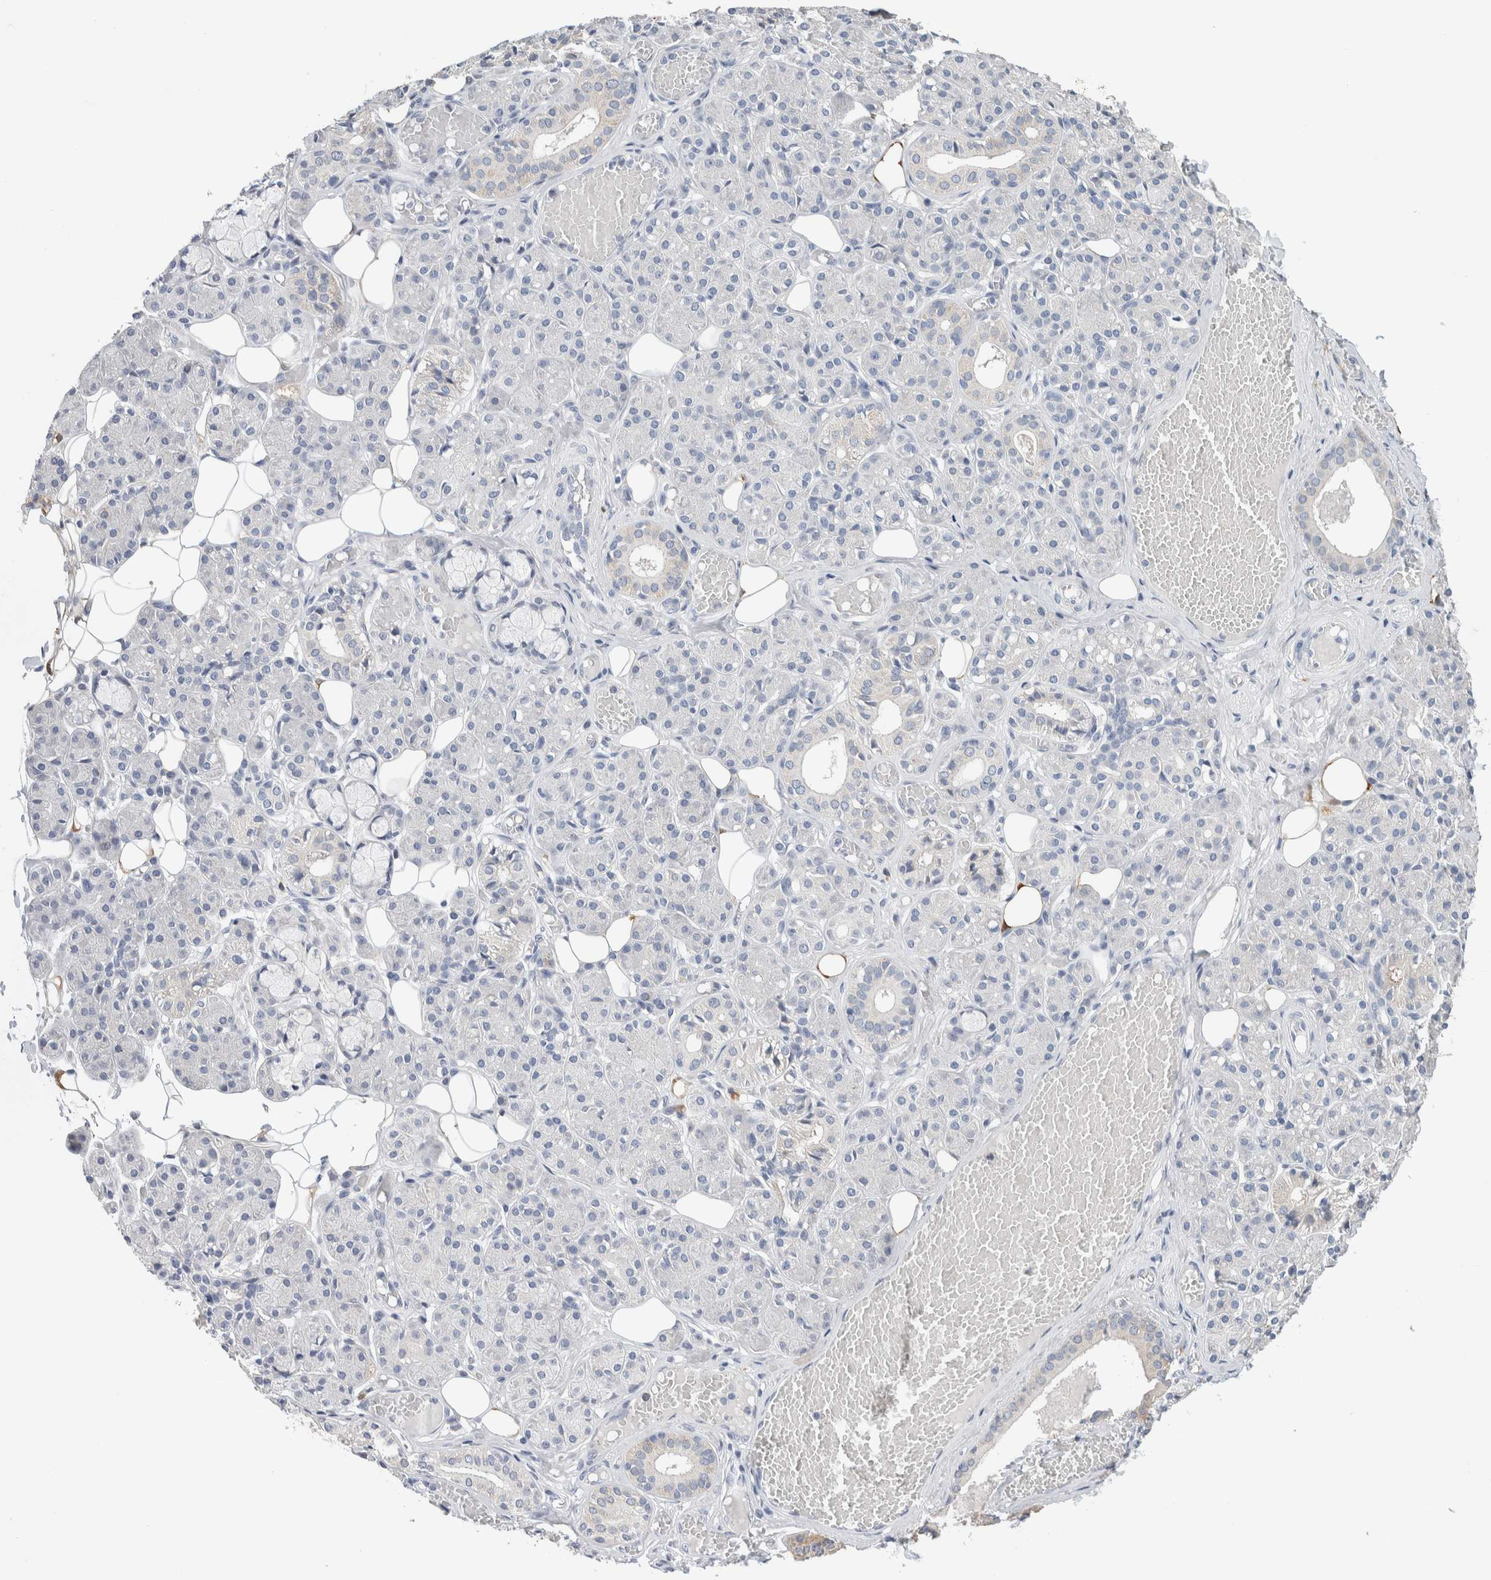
{"staining": {"intensity": "negative", "quantity": "none", "location": "none"}, "tissue": "salivary gland", "cell_type": "Glandular cells", "image_type": "normal", "snomed": [{"axis": "morphology", "description": "Normal tissue, NOS"}, {"axis": "topography", "description": "Salivary gland"}], "caption": "Protein analysis of benign salivary gland exhibits no significant positivity in glandular cells.", "gene": "SCN2A", "patient": {"sex": "male", "age": 63}}